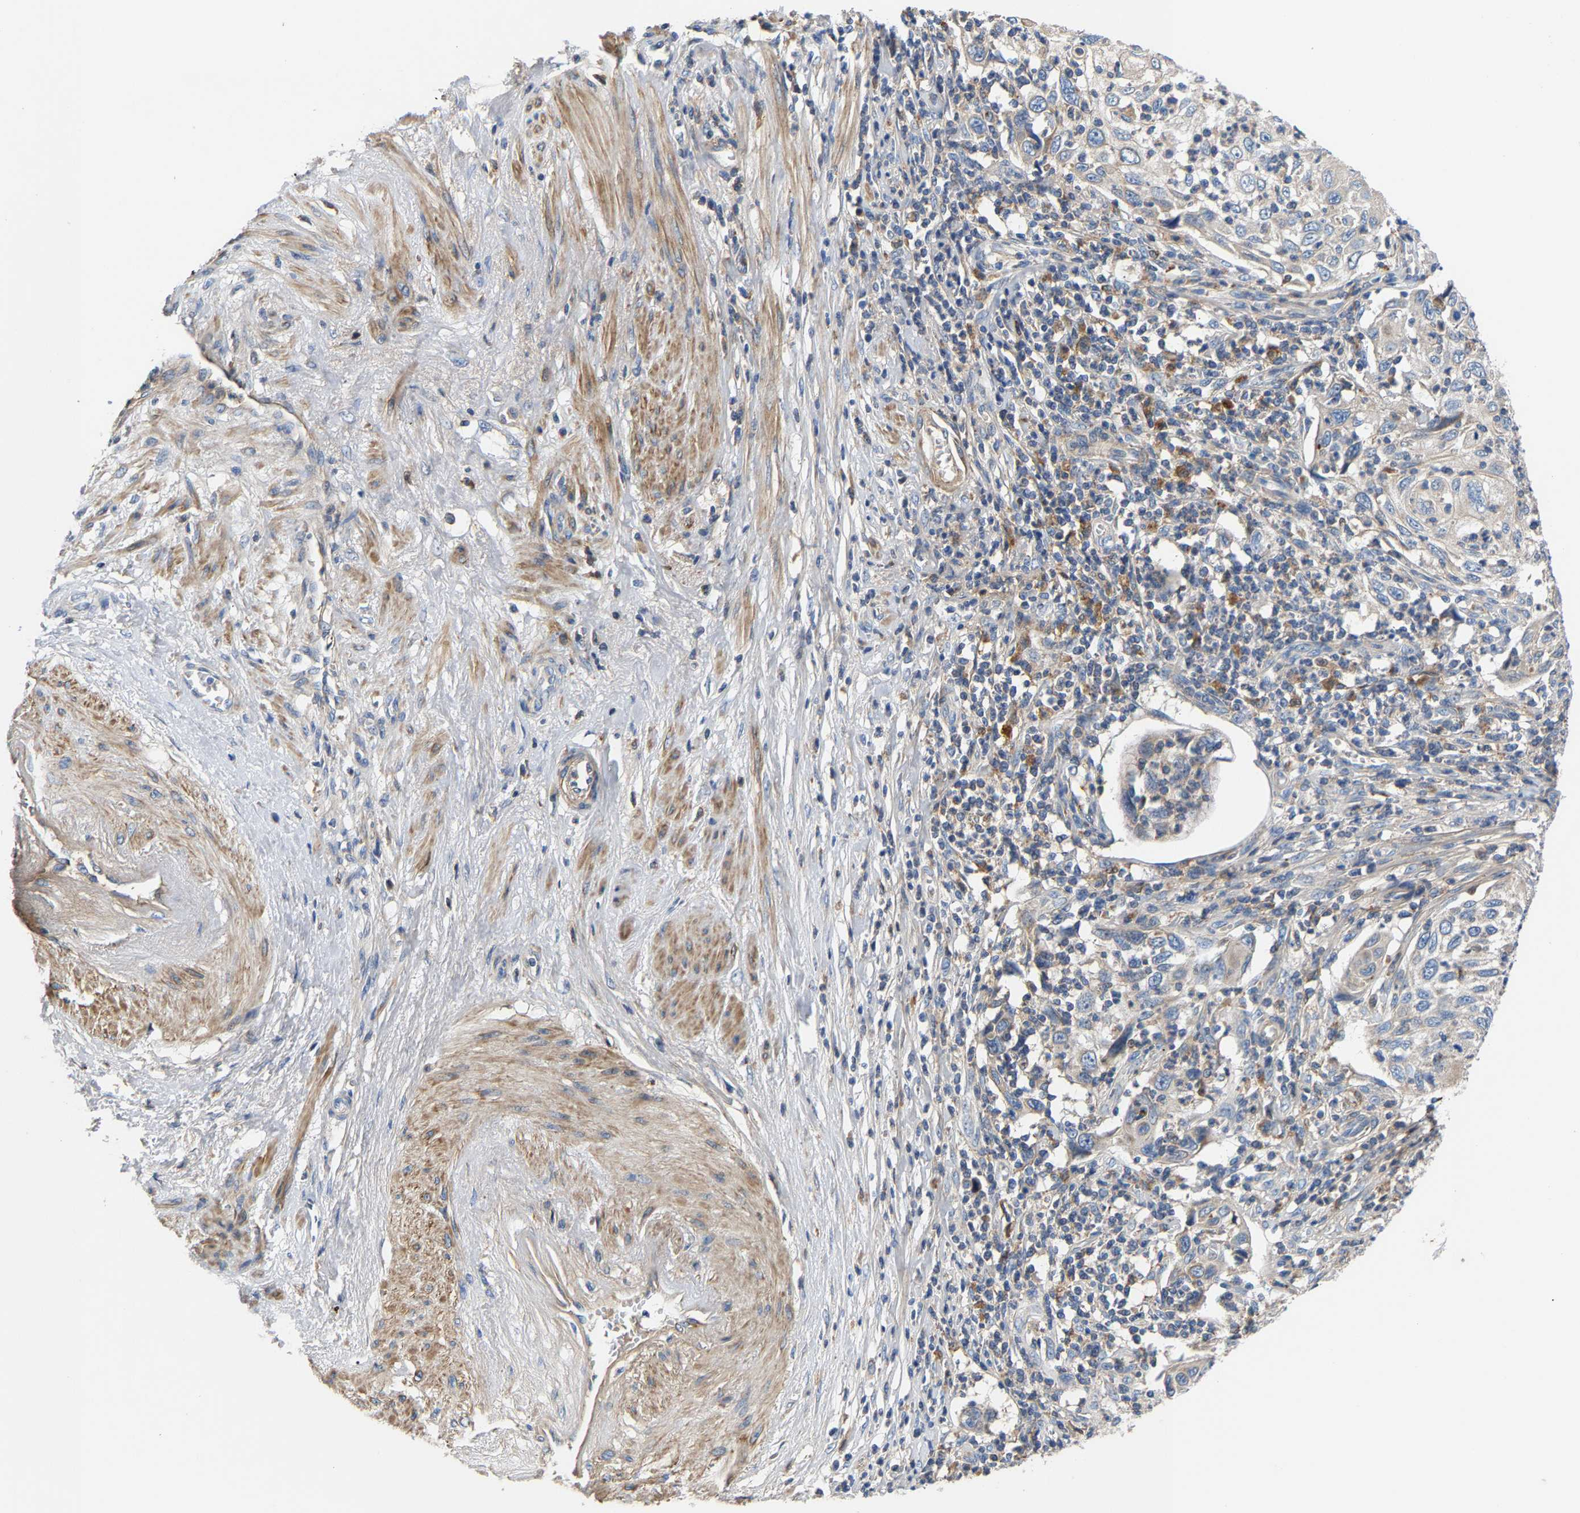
{"staining": {"intensity": "negative", "quantity": "none", "location": "none"}, "tissue": "cervical cancer", "cell_type": "Tumor cells", "image_type": "cancer", "snomed": [{"axis": "morphology", "description": "Squamous cell carcinoma, NOS"}, {"axis": "topography", "description": "Cervix"}], "caption": "An immunohistochemistry photomicrograph of cervical cancer (squamous cell carcinoma) is shown. There is no staining in tumor cells of cervical cancer (squamous cell carcinoma).", "gene": "CCDC171", "patient": {"sex": "female", "age": 70}}